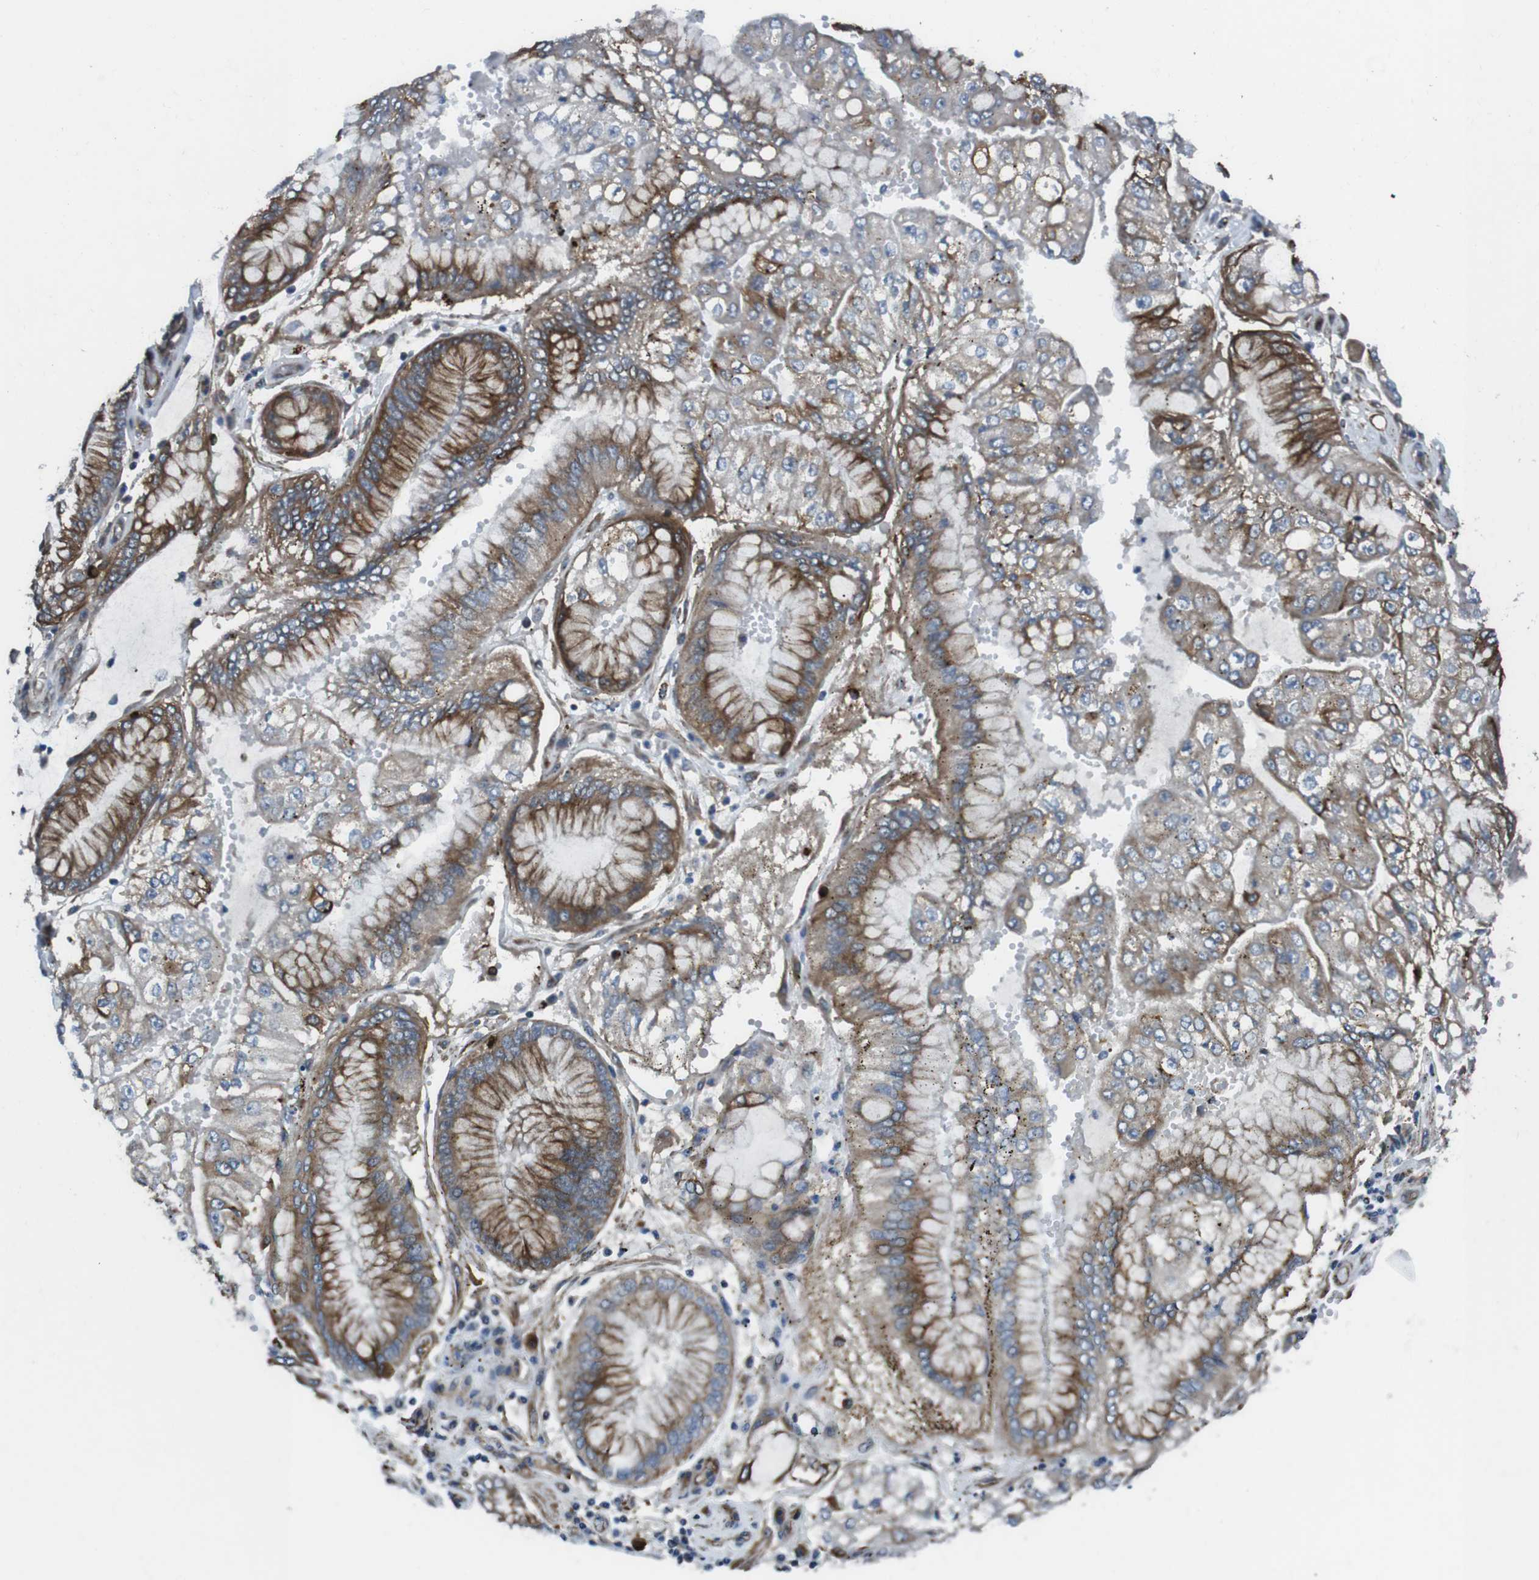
{"staining": {"intensity": "strong", "quantity": "25%-75%", "location": "cytoplasmic/membranous"}, "tissue": "stomach cancer", "cell_type": "Tumor cells", "image_type": "cancer", "snomed": [{"axis": "morphology", "description": "Adenocarcinoma, NOS"}, {"axis": "topography", "description": "Stomach"}], "caption": "This image demonstrates immunohistochemistry staining of adenocarcinoma (stomach), with high strong cytoplasmic/membranous expression in about 25%-75% of tumor cells.", "gene": "FAM174B", "patient": {"sex": "male", "age": 76}}